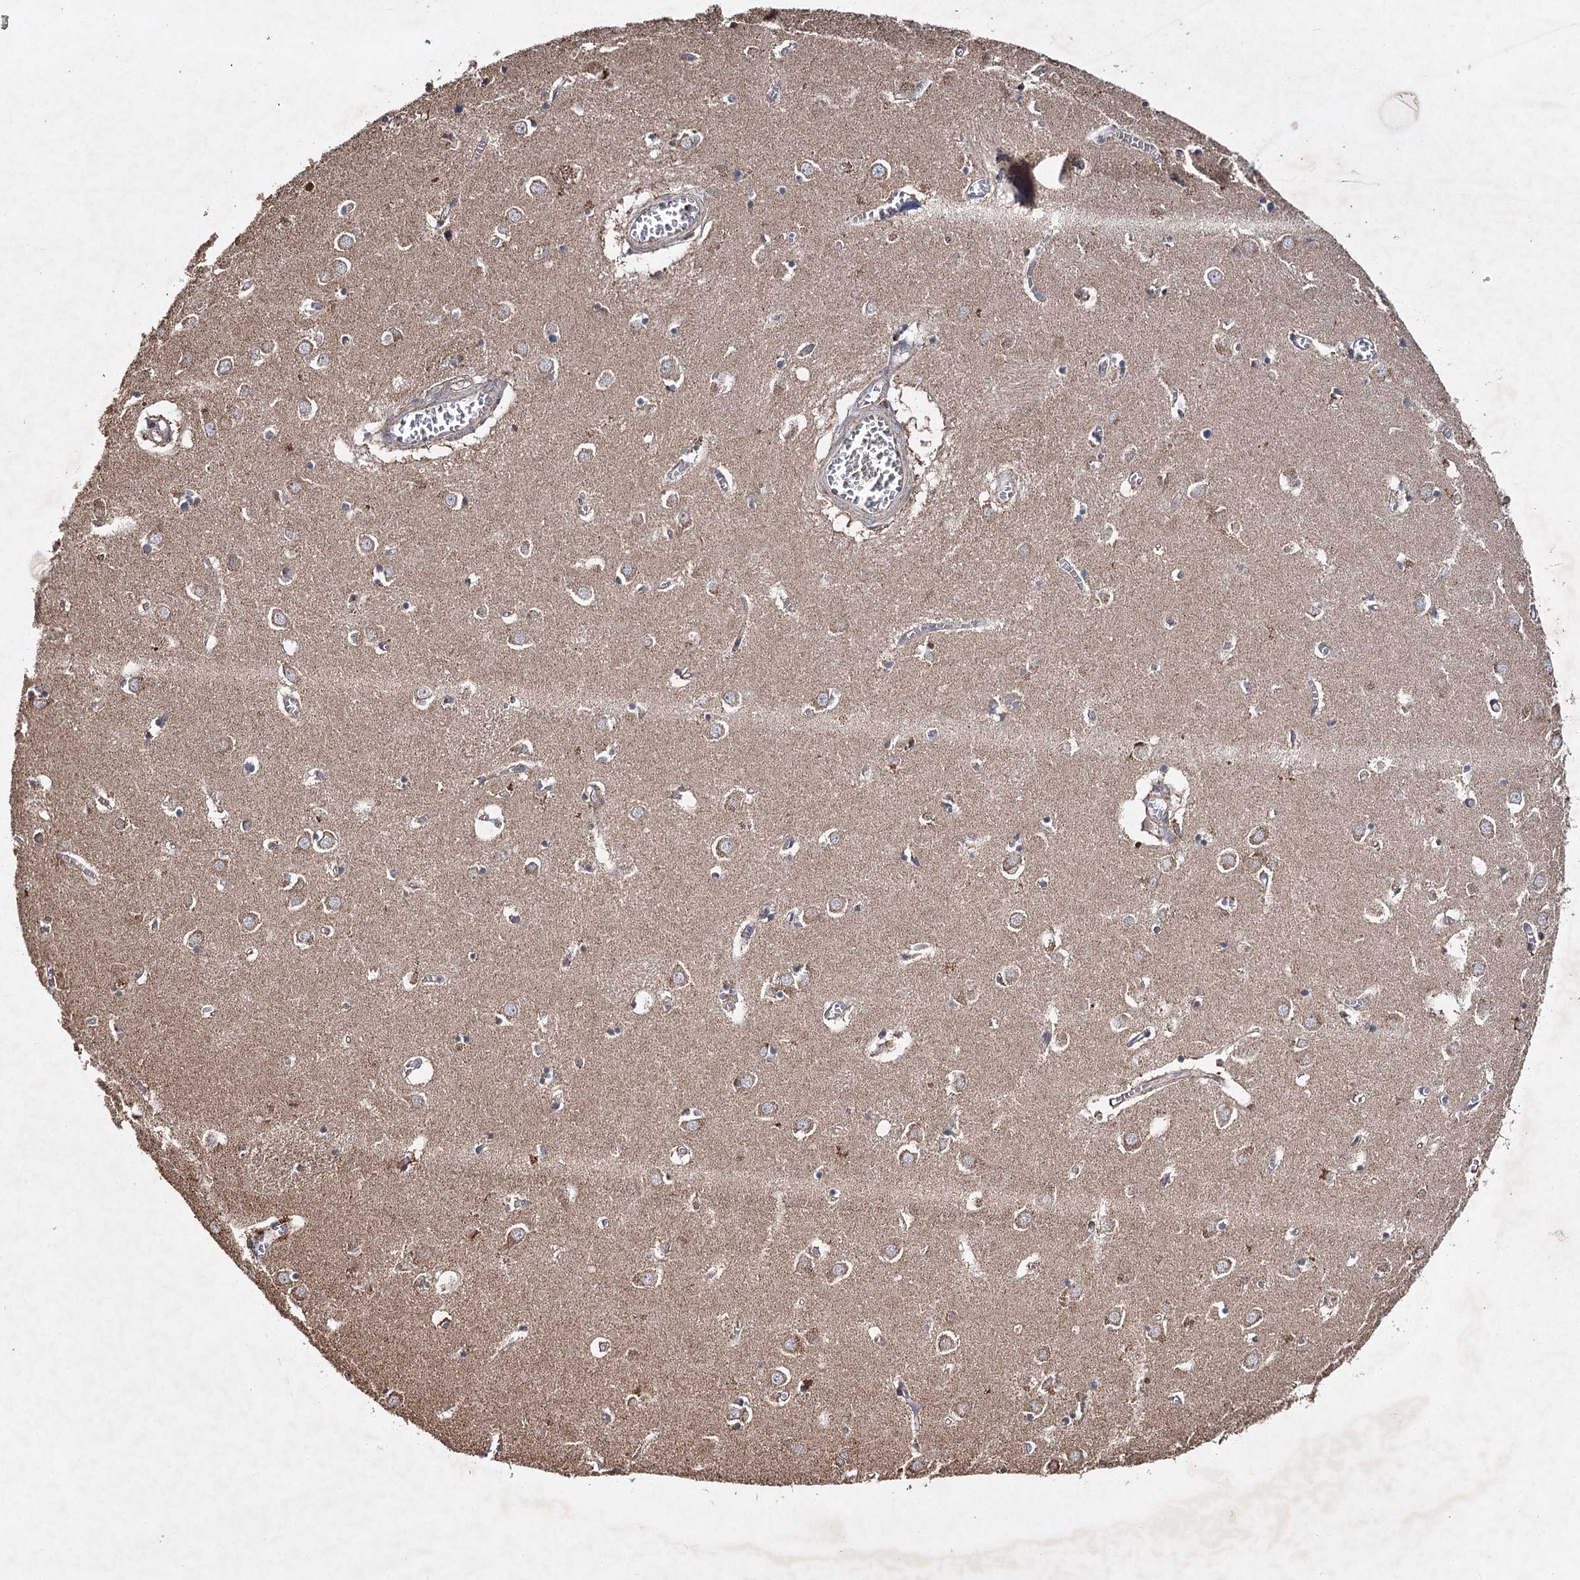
{"staining": {"intensity": "moderate", "quantity": "<25%", "location": "cytoplasmic/membranous"}, "tissue": "caudate", "cell_type": "Glial cells", "image_type": "normal", "snomed": [{"axis": "morphology", "description": "Normal tissue, NOS"}, {"axis": "topography", "description": "Lateral ventricle wall"}], "caption": "Protein staining exhibits moderate cytoplasmic/membranous staining in about <25% of glial cells in unremarkable caudate.", "gene": "PIK3CB", "patient": {"sex": "male", "age": 70}}